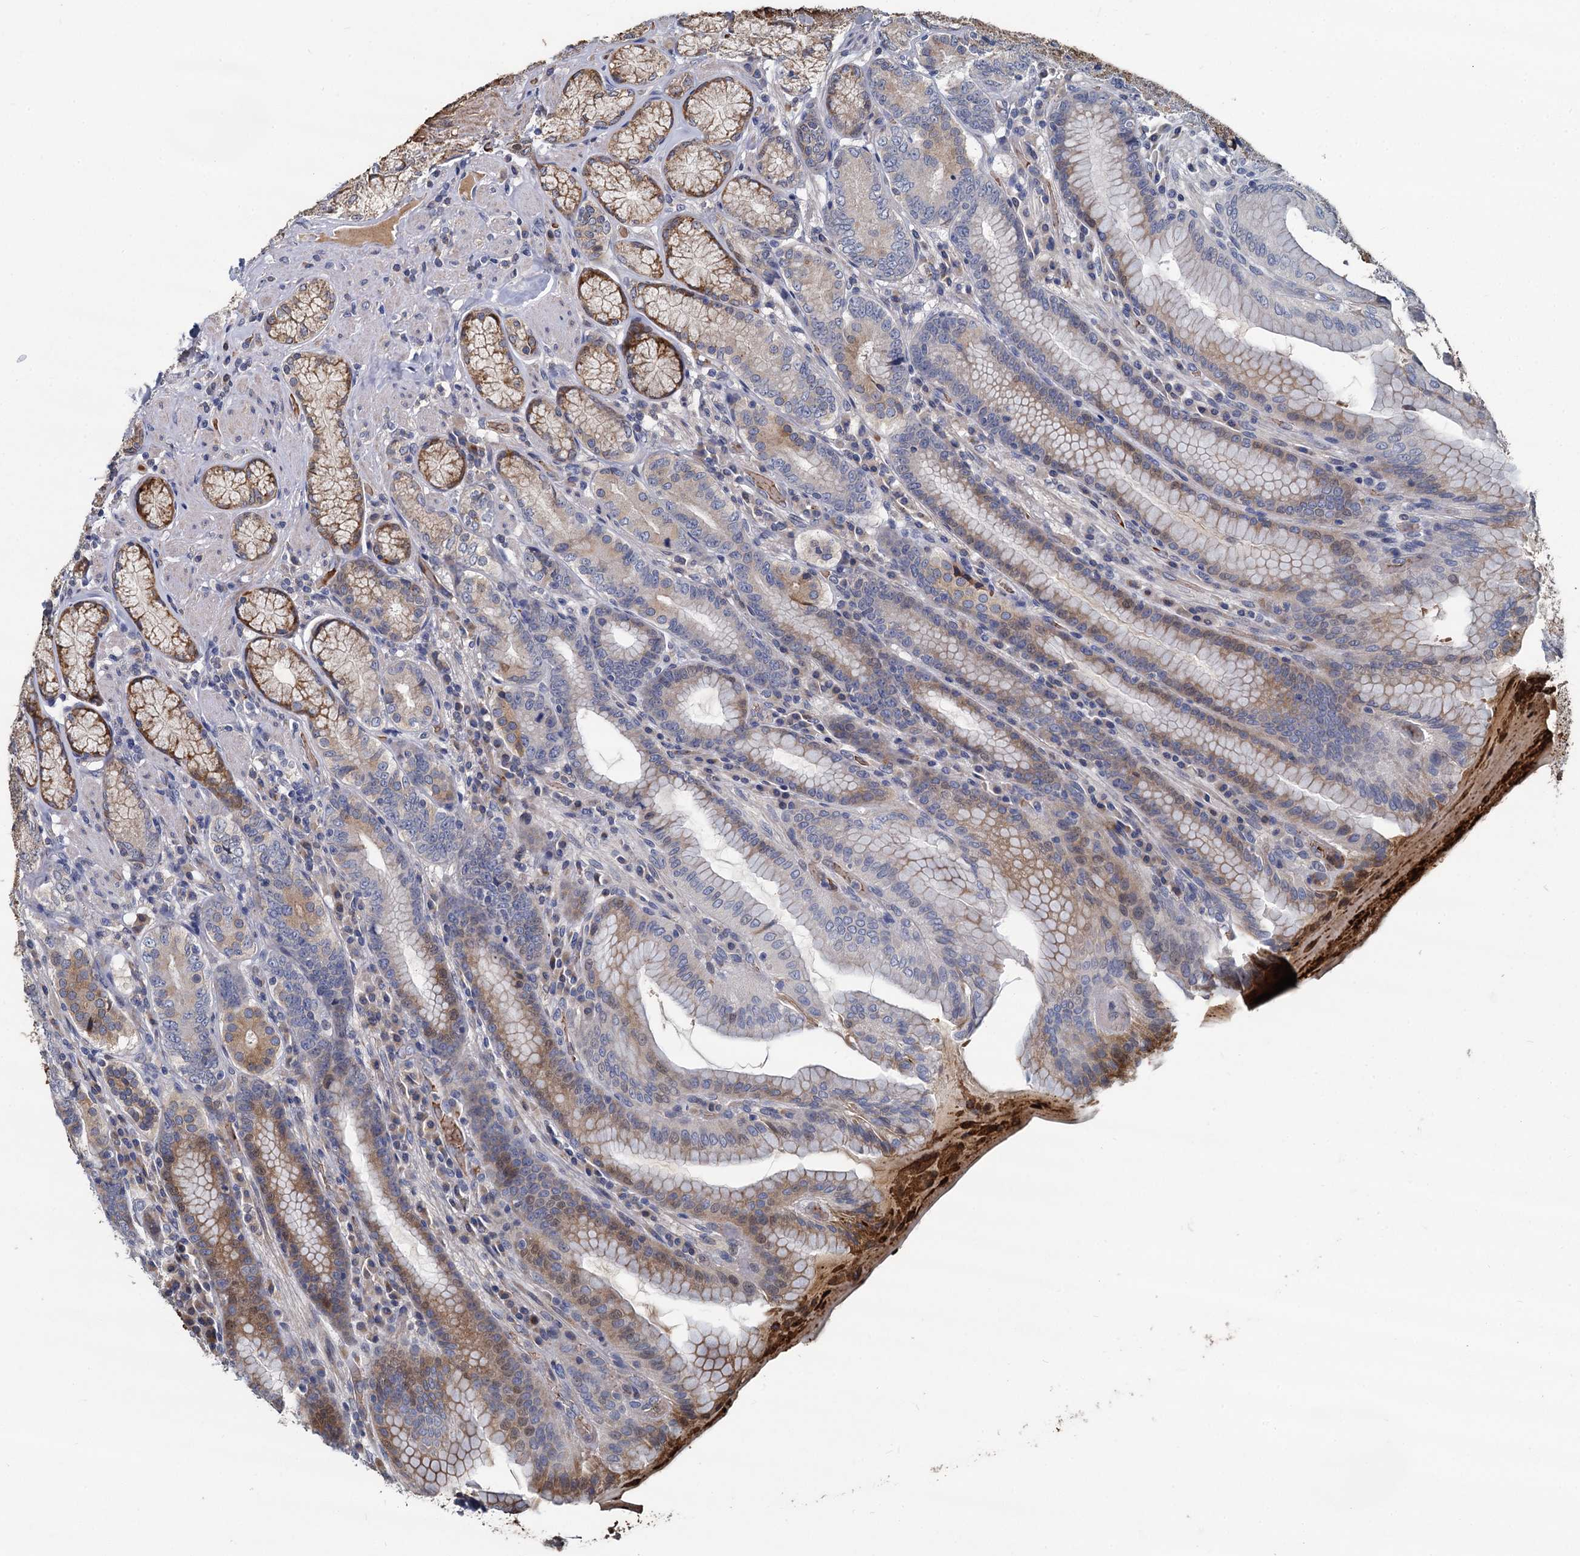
{"staining": {"intensity": "moderate", "quantity": "<25%", "location": "cytoplasmic/membranous,nuclear"}, "tissue": "stomach", "cell_type": "Glandular cells", "image_type": "normal", "snomed": [{"axis": "morphology", "description": "Normal tissue, NOS"}, {"axis": "topography", "description": "Stomach, upper"}, {"axis": "topography", "description": "Stomach, lower"}], "caption": "A brown stain shows moderate cytoplasmic/membranous,nuclear positivity of a protein in glandular cells of unremarkable human stomach. (Brightfield microscopy of DAB IHC at high magnification).", "gene": "TCTN2", "patient": {"sex": "female", "age": 76}}